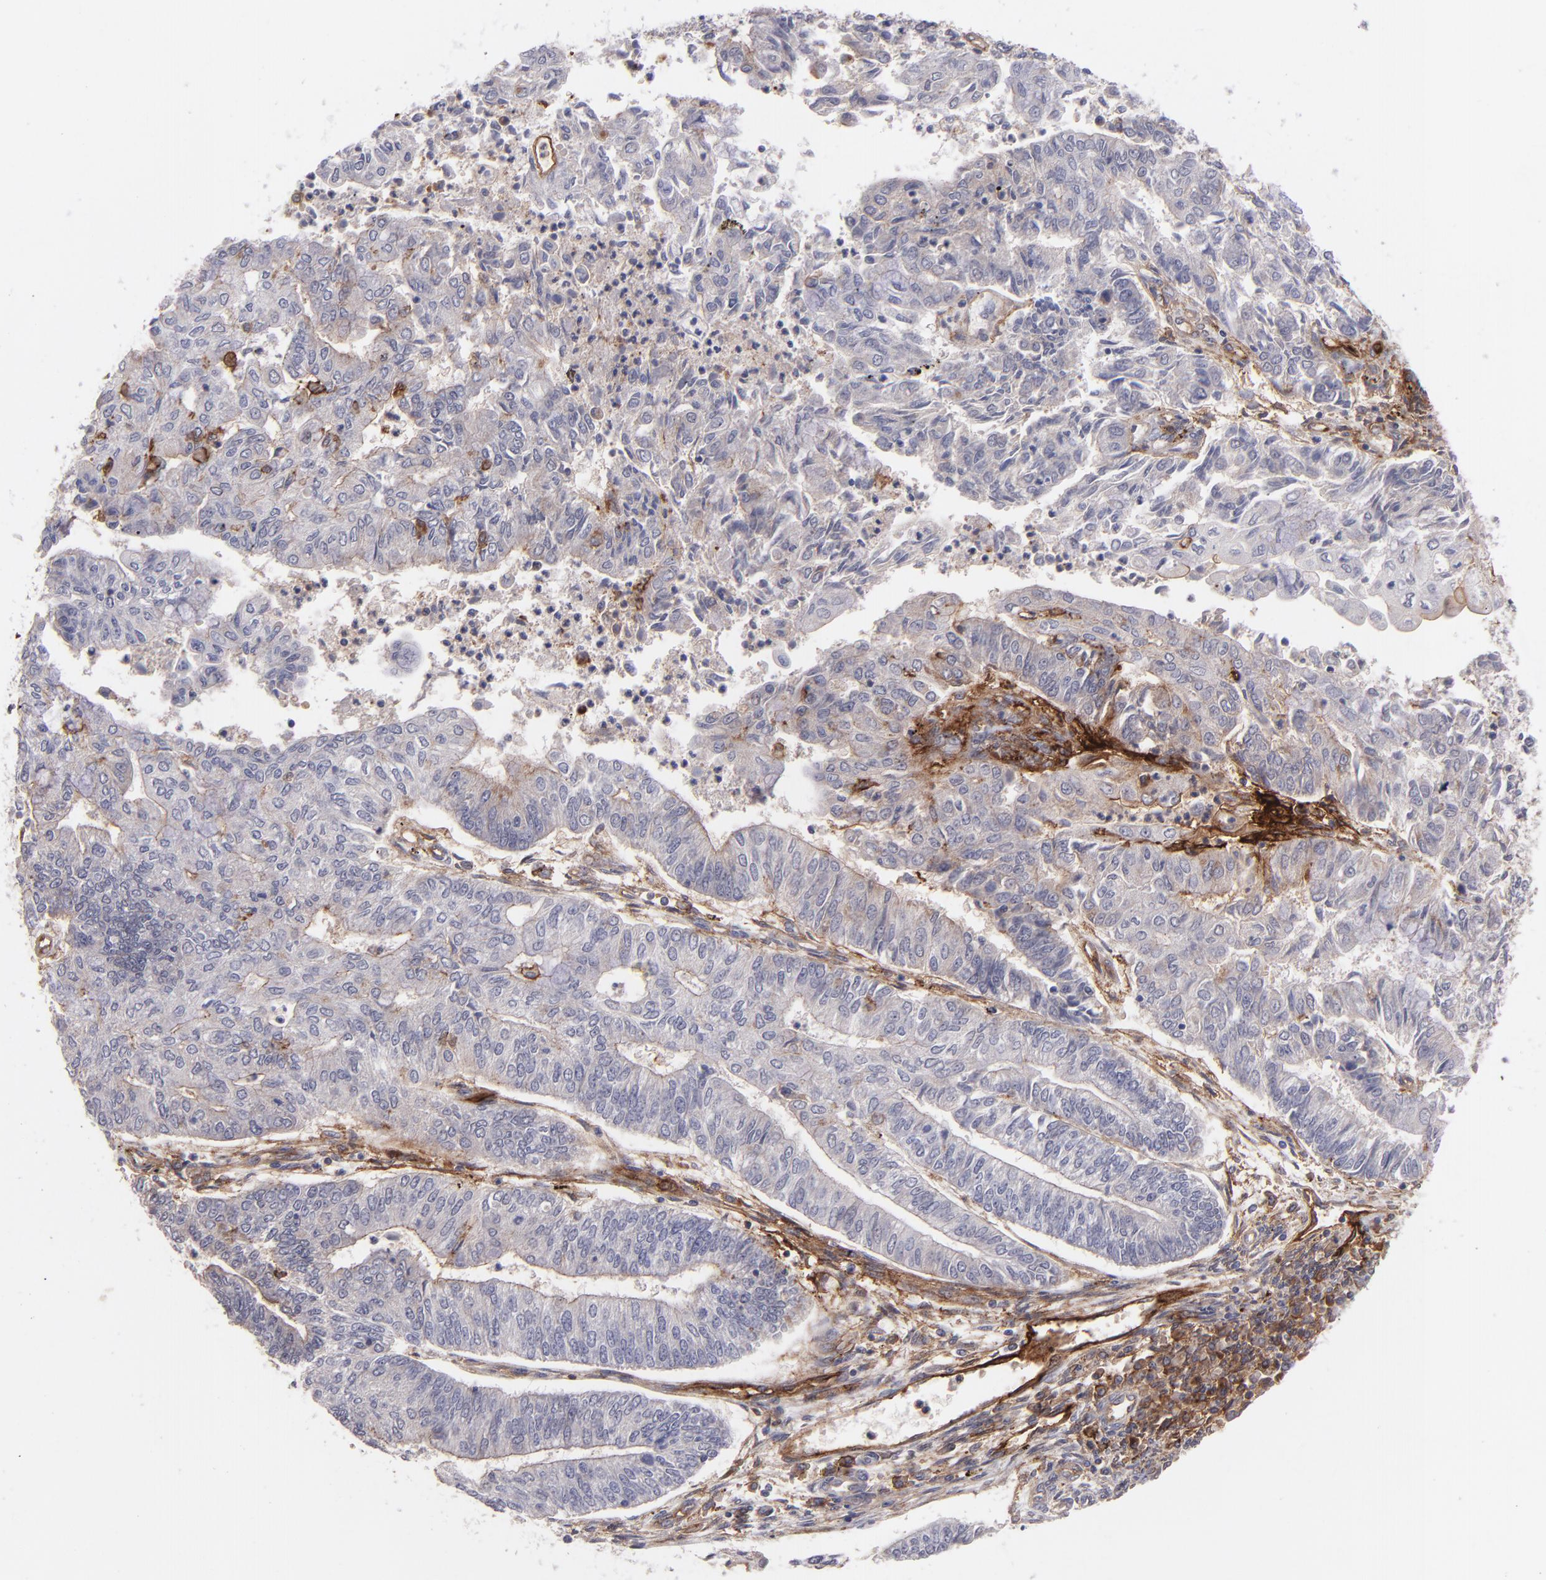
{"staining": {"intensity": "negative", "quantity": "none", "location": "none"}, "tissue": "endometrial cancer", "cell_type": "Tumor cells", "image_type": "cancer", "snomed": [{"axis": "morphology", "description": "Adenocarcinoma, NOS"}, {"axis": "topography", "description": "Endometrium"}], "caption": "Immunohistochemical staining of human endometrial cancer (adenocarcinoma) exhibits no significant staining in tumor cells. Nuclei are stained in blue.", "gene": "ICAM1", "patient": {"sex": "female", "age": 59}}